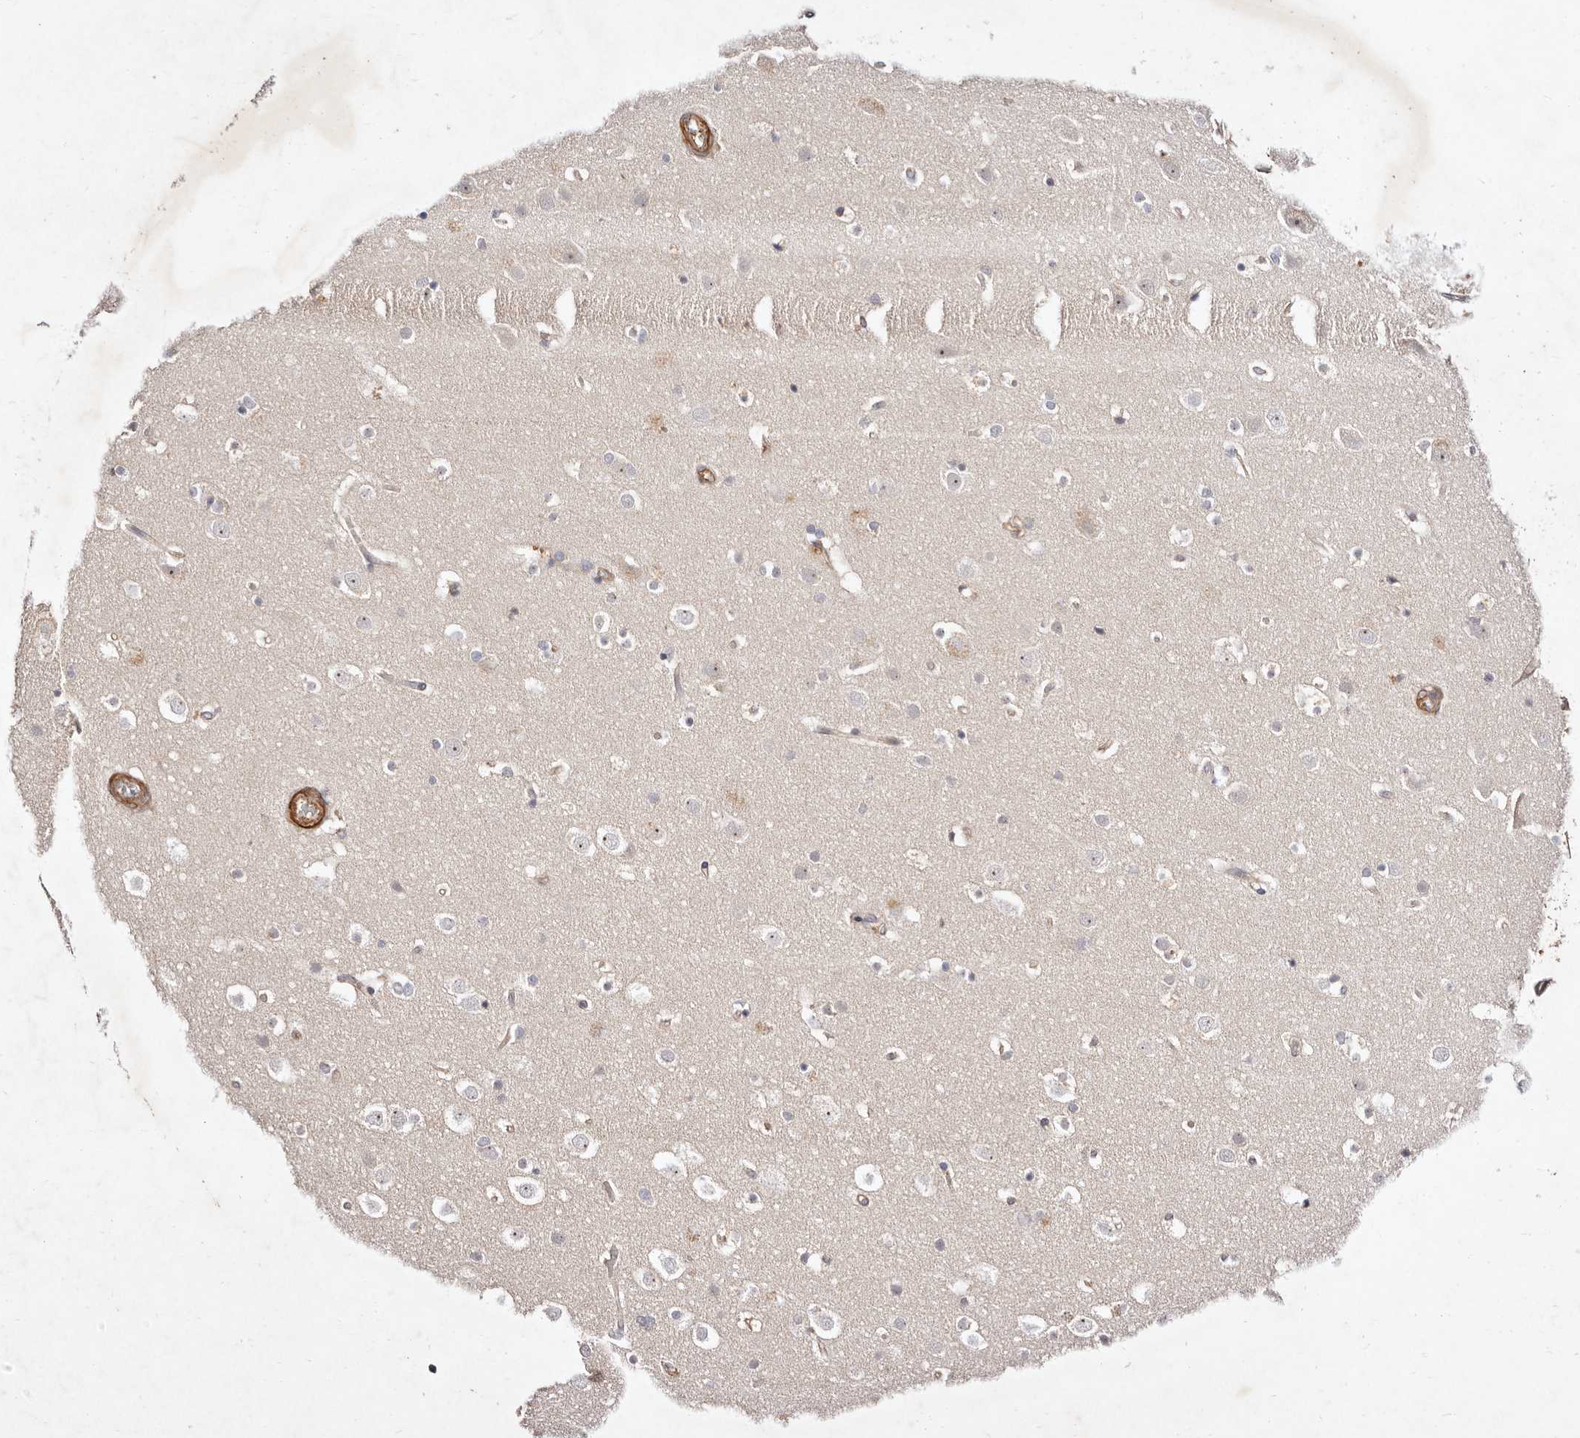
{"staining": {"intensity": "moderate", "quantity": "25%-75%", "location": "cytoplasmic/membranous"}, "tissue": "cerebral cortex", "cell_type": "Endothelial cells", "image_type": "normal", "snomed": [{"axis": "morphology", "description": "Normal tissue, NOS"}, {"axis": "topography", "description": "Cerebral cortex"}], "caption": "Benign cerebral cortex shows moderate cytoplasmic/membranous positivity in about 25%-75% of endothelial cells, visualized by immunohistochemistry.", "gene": "MTMR11", "patient": {"sex": "male", "age": 54}}